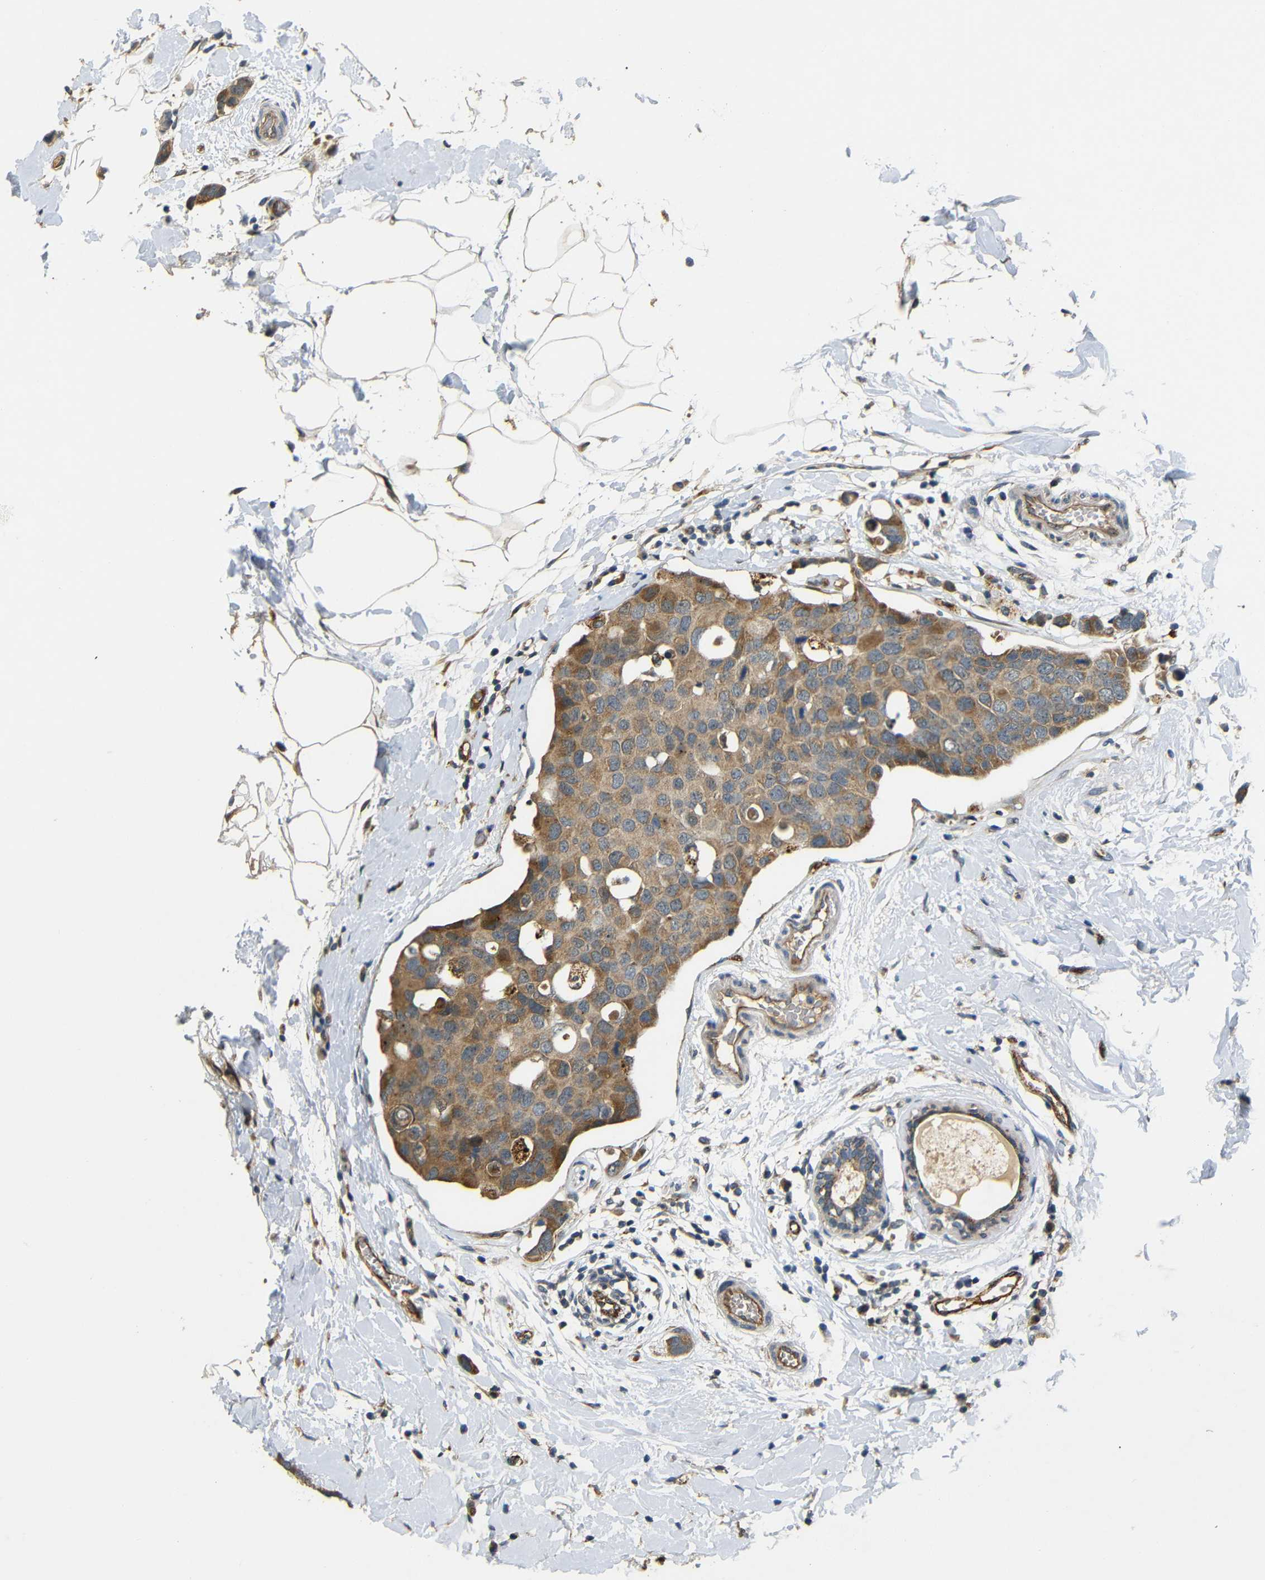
{"staining": {"intensity": "moderate", "quantity": ">75%", "location": "cytoplasmic/membranous"}, "tissue": "breast cancer", "cell_type": "Tumor cells", "image_type": "cancer", "snomed": [{"axis": "morphology", "description": "Normal tissue, NOS"}, {"axis": "morphology", "description": "Duct carcinoma"}, {"axis": "topography", "description": "Breast"}], "caption": "Immunohistochemical staining of human breast infiltrating ductal carcinoma reveals medium levels of moderate cytoplasmic/membranous protein positivity in approximately >75% of tumor cells.", "gene": "ATP7A", "patient": {"sex": "female", "age": 50}}